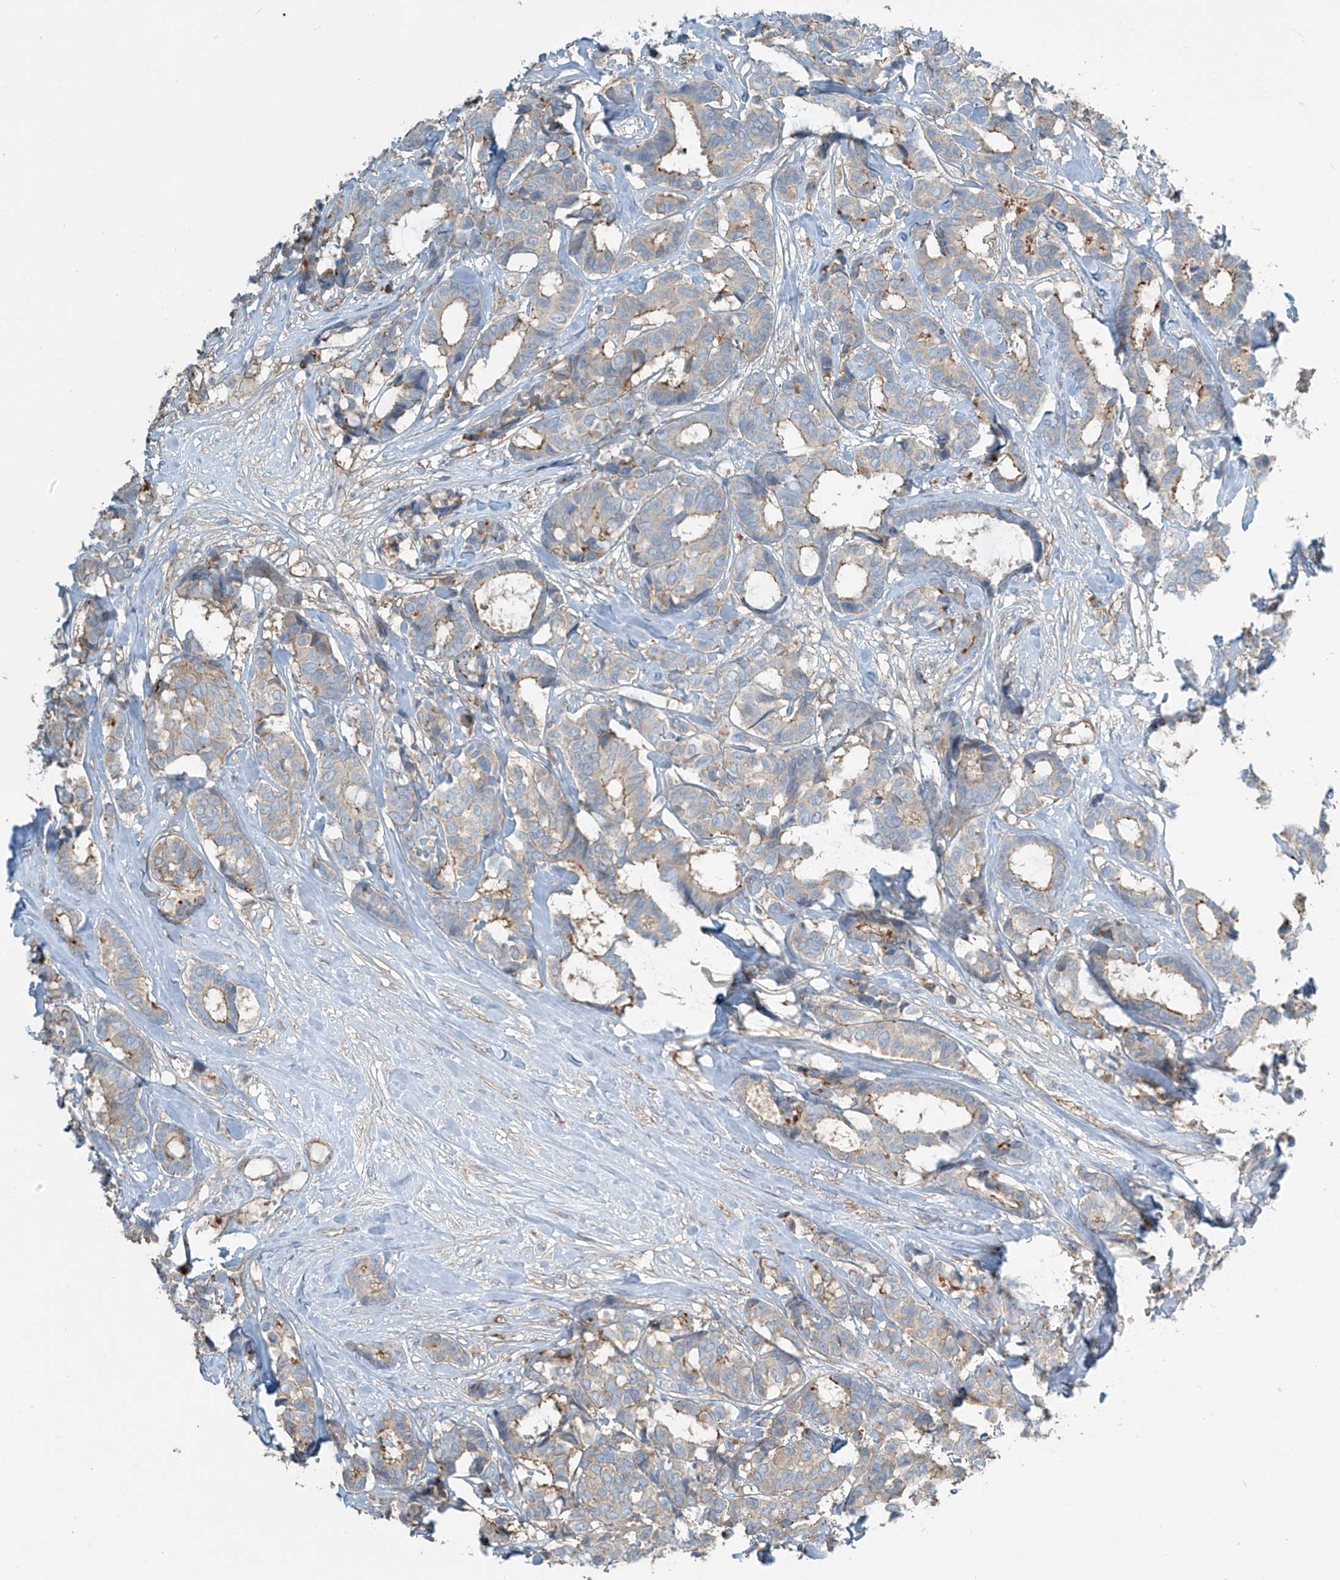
{"staining": {"intensity": "weak", "quantity": "25%-75%", "location": "cytoplasmic/membranous"}, "tissue": "breast cancer", "cell_type": "Tumor cells", "image_type": "cancer", "snomed": [{"axis": "morphology", "description": "Duct carcinoma"}, {"axis": "topography", "description": "Breast"}], "caption": "Weak cytoplasmic/membranous staining for a protein is identified in about 25%-75% of tumor cells of breast cancer (intraductal carcinoma) using immunohistochemistry.", "gene": "SLC9A2", "patient": {"sex": "female", "age": 87}}